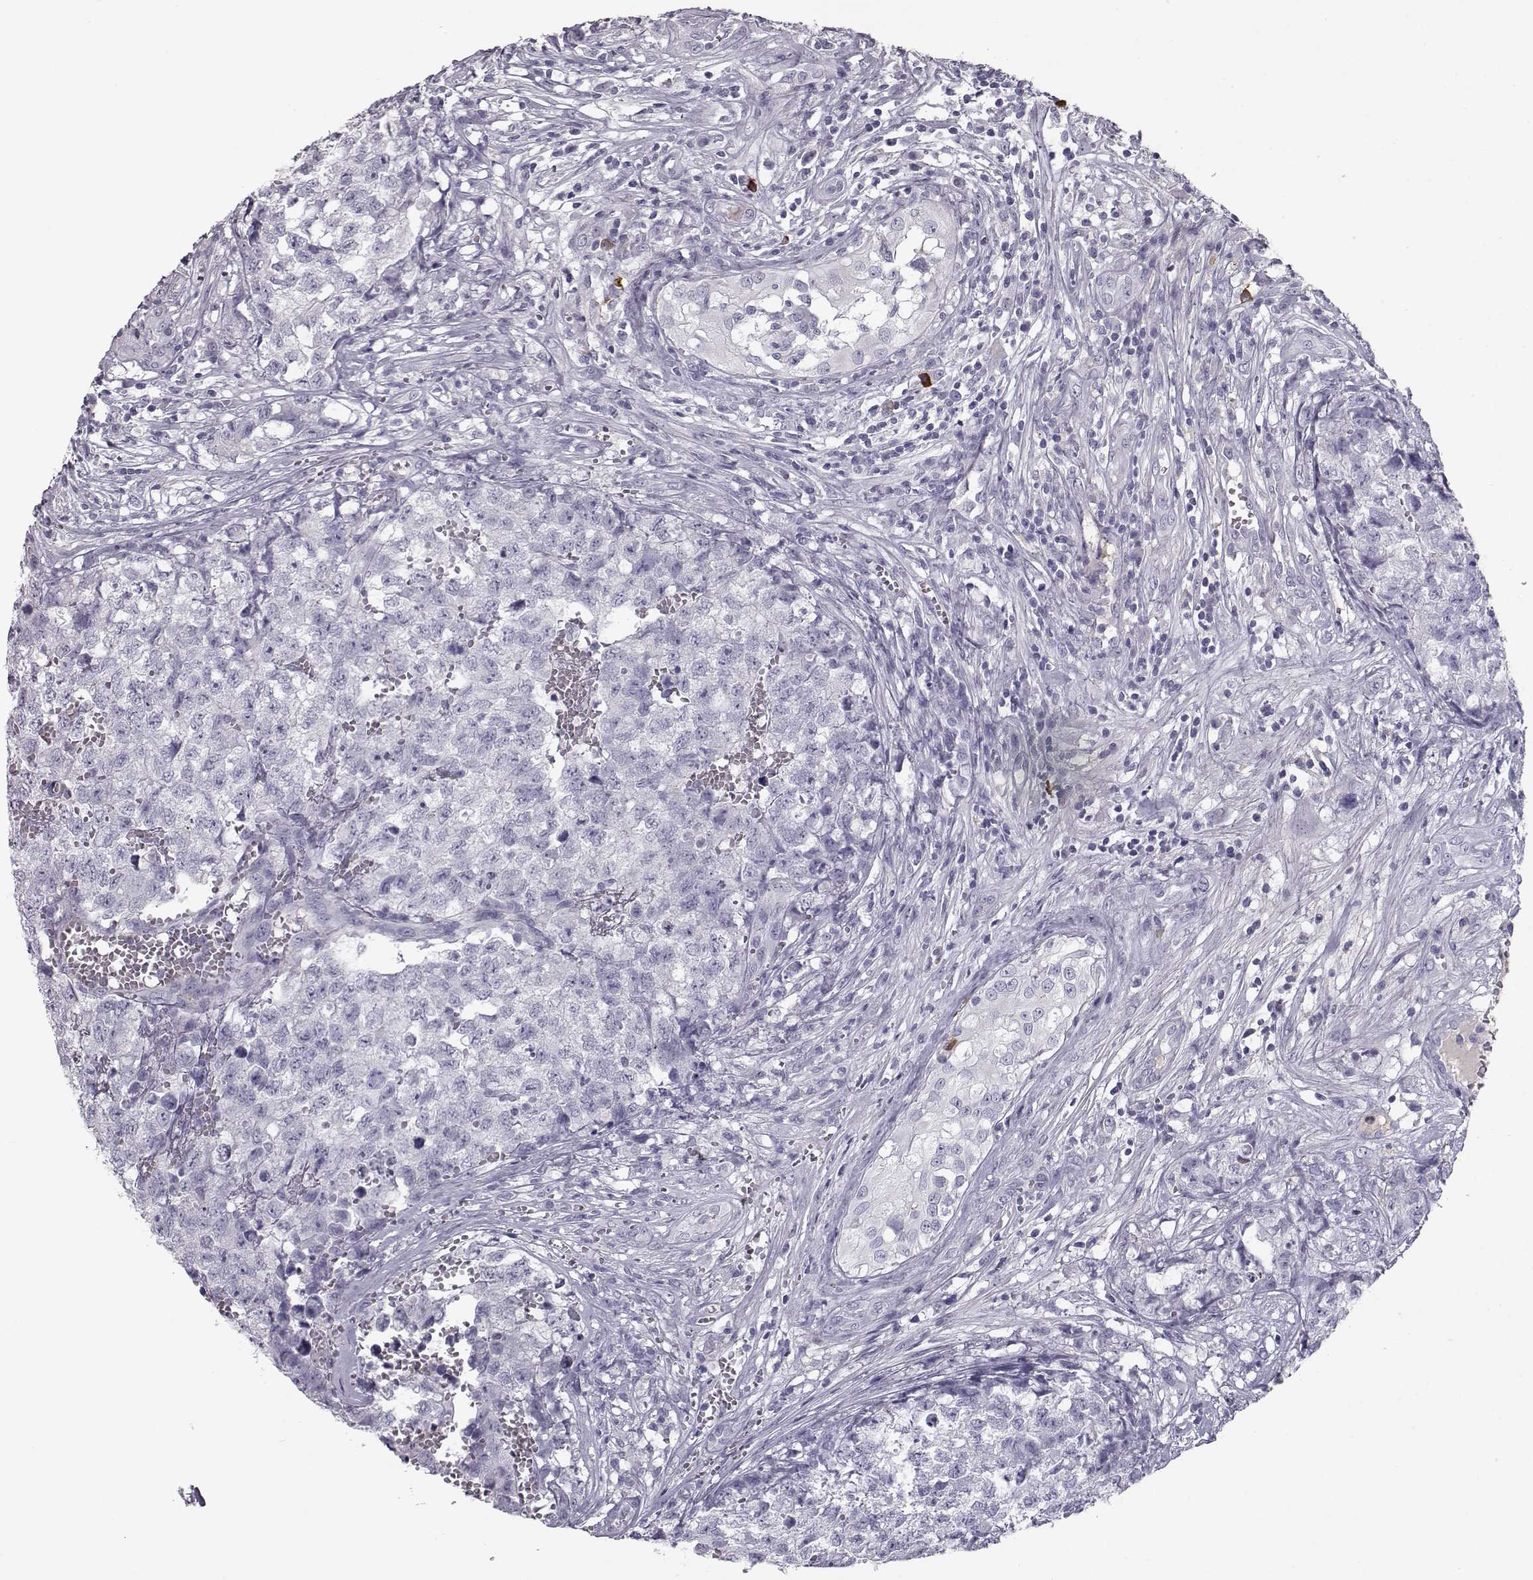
{"staining": {"intensity": "negative", "quantity": "none", "location": "none"}, "tissue": "testis cancer", "cell_type": "Tumor cells", "image_type": "cancer", "snomed": [{"axis": "morphology", "description": "Seminoma, NOS"}, {"axis": "morphology", "description": "Carcinoma, Embryonal, NOS"}, {"axis": "topography", "description": "Testis"}], "caption": "Tumor cells show no significant protein staining in testis seminoma. (DAB immunohistochemistry (IHC) visualized using brightfield microscopy, high magnification).", "gene": "CCL19", "patient": {"sex": "male", "age": 22}}